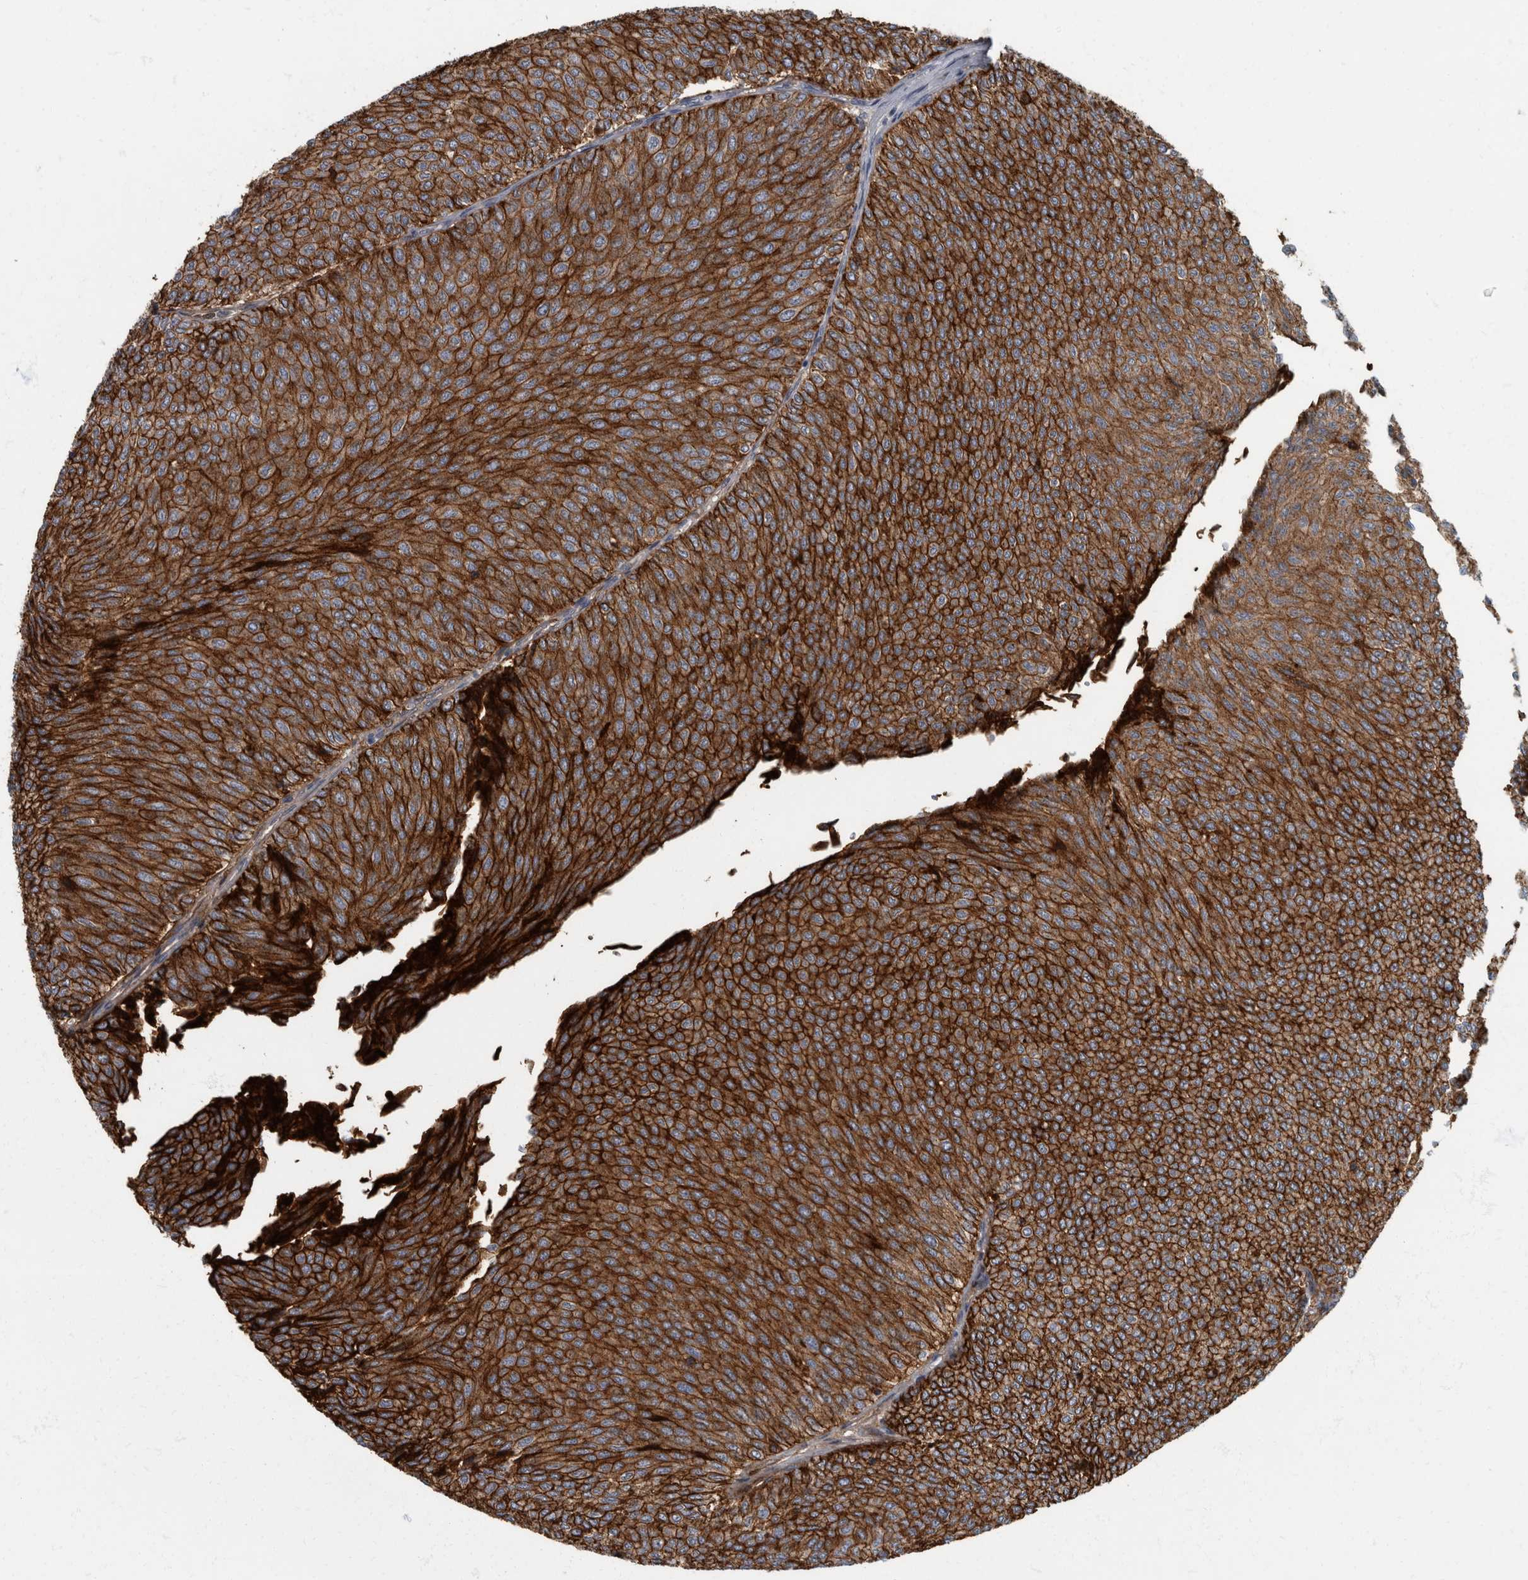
{"staining": {"intensity": "strong", "quantity": ">75%", "location": "cytoplasmic/membranous"}, "tissue": "urothelial cancer", "cell_type": "Tumor cells", "image_type": "cancer", "snomed": [{"axis": "morphology", "description": "Urothelial carcinoma, Low grade"}, {"axis": "topography", "description": "Urinary bladder"}], "caption": "The photomicrograph exhibits immunohistochemical staining of urothelial cancer. There is strong cytoplasmic/membranous positivity is identified in approximately >75% of tumor cells.", "gene": "DSG2", "patient": {"sex": "male", "age": 78}}